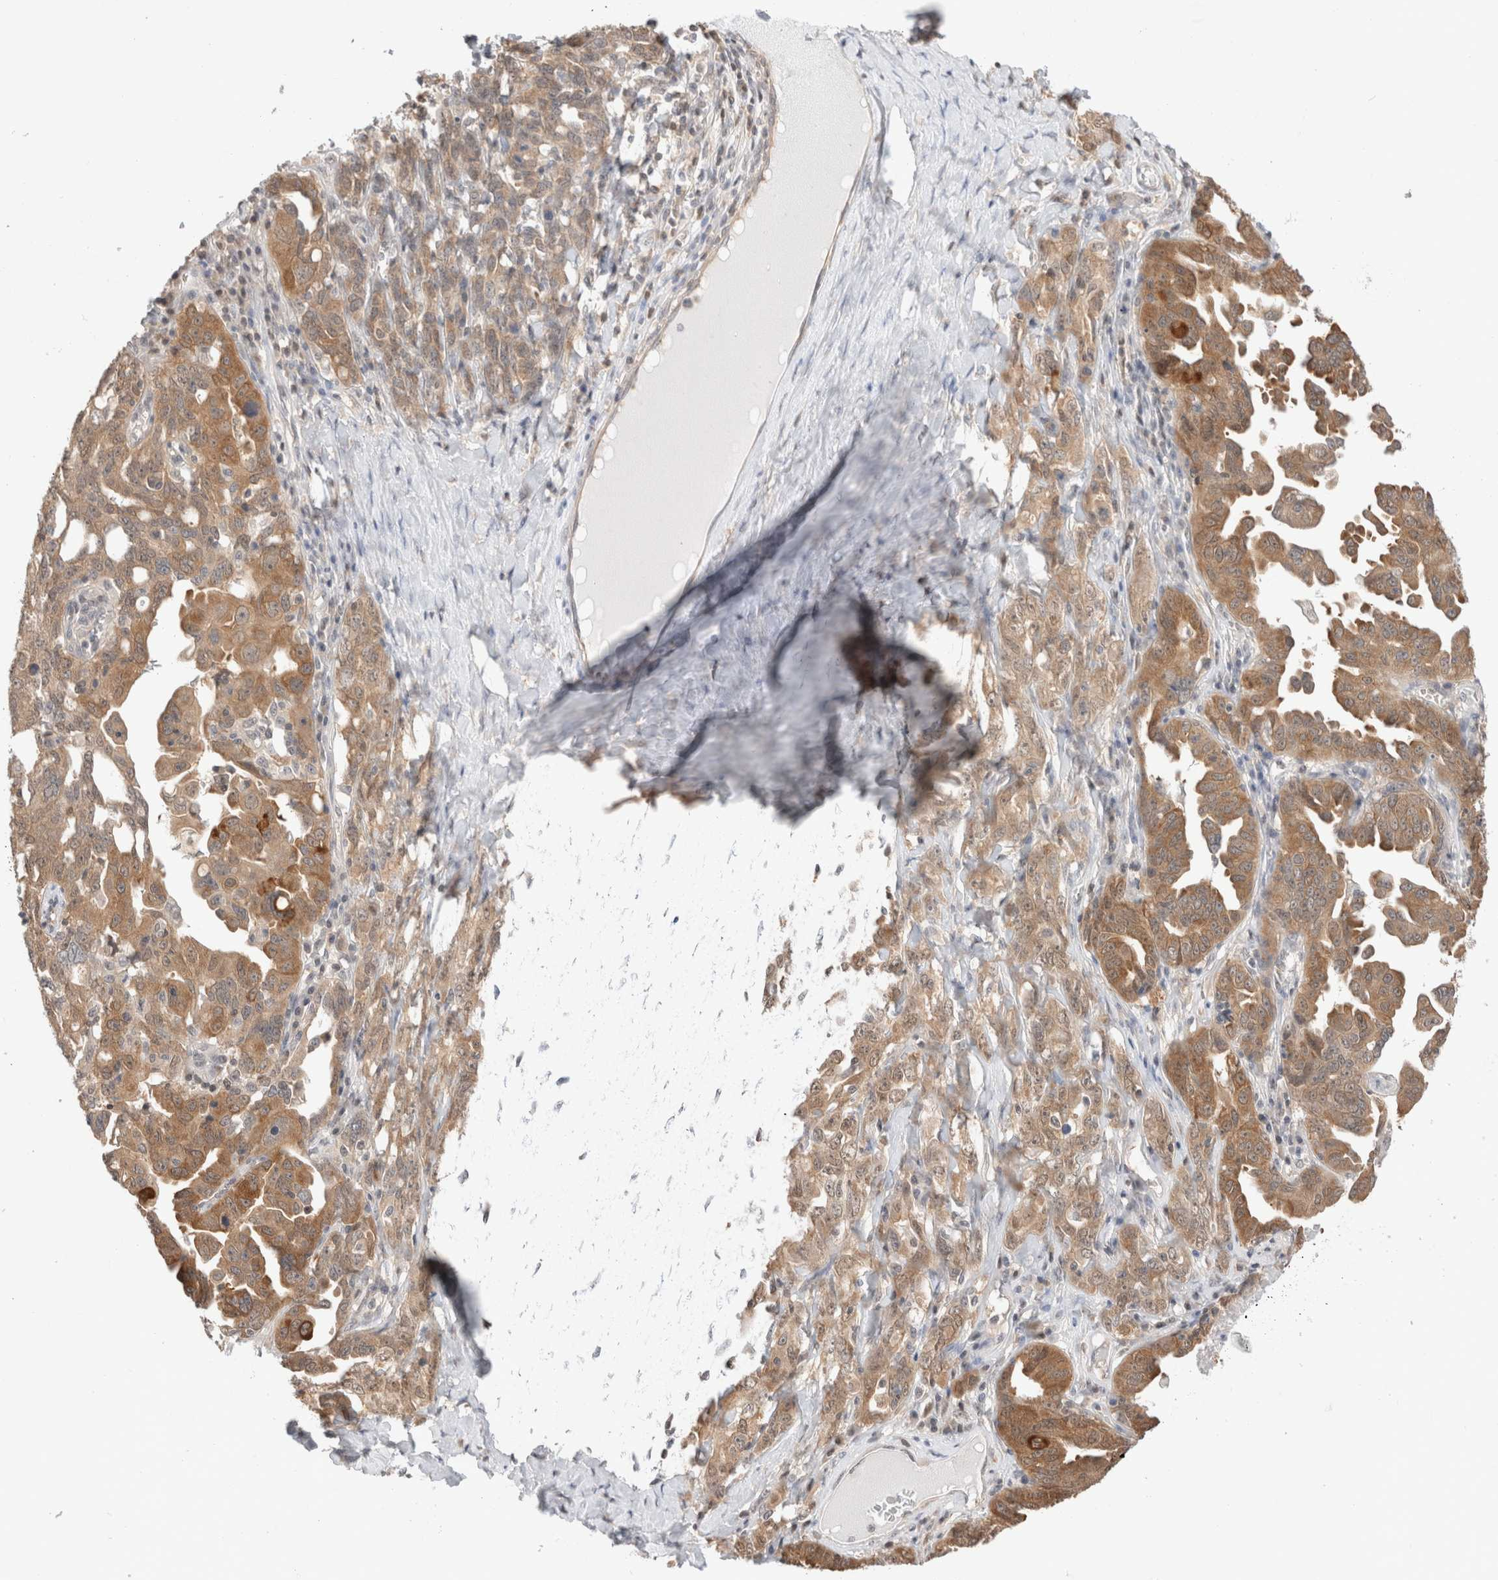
{"staining": {"intensity": "moderate", "quantity": ">75%", "location": "cytoplasmic/membranous"}, "tissue": "ovarian cancer", "cell_type": "Tumor cells", "image_type": "cancer", "snomed": [{"axis": "morphology", "description": "Carcinoma, endometroid"}, {"axis": "topography", "description": "Ovary"}], "caption": "Immunohistochemistry of ovarian endometroid carcinoma reveals medium levels of moderate cytoplasmic/membranous positivity in about >75% of tumor cells. Nuclei are stained in blue.", "gene": "C17orf97", "patient": {"sex": "female", "age": 62}}